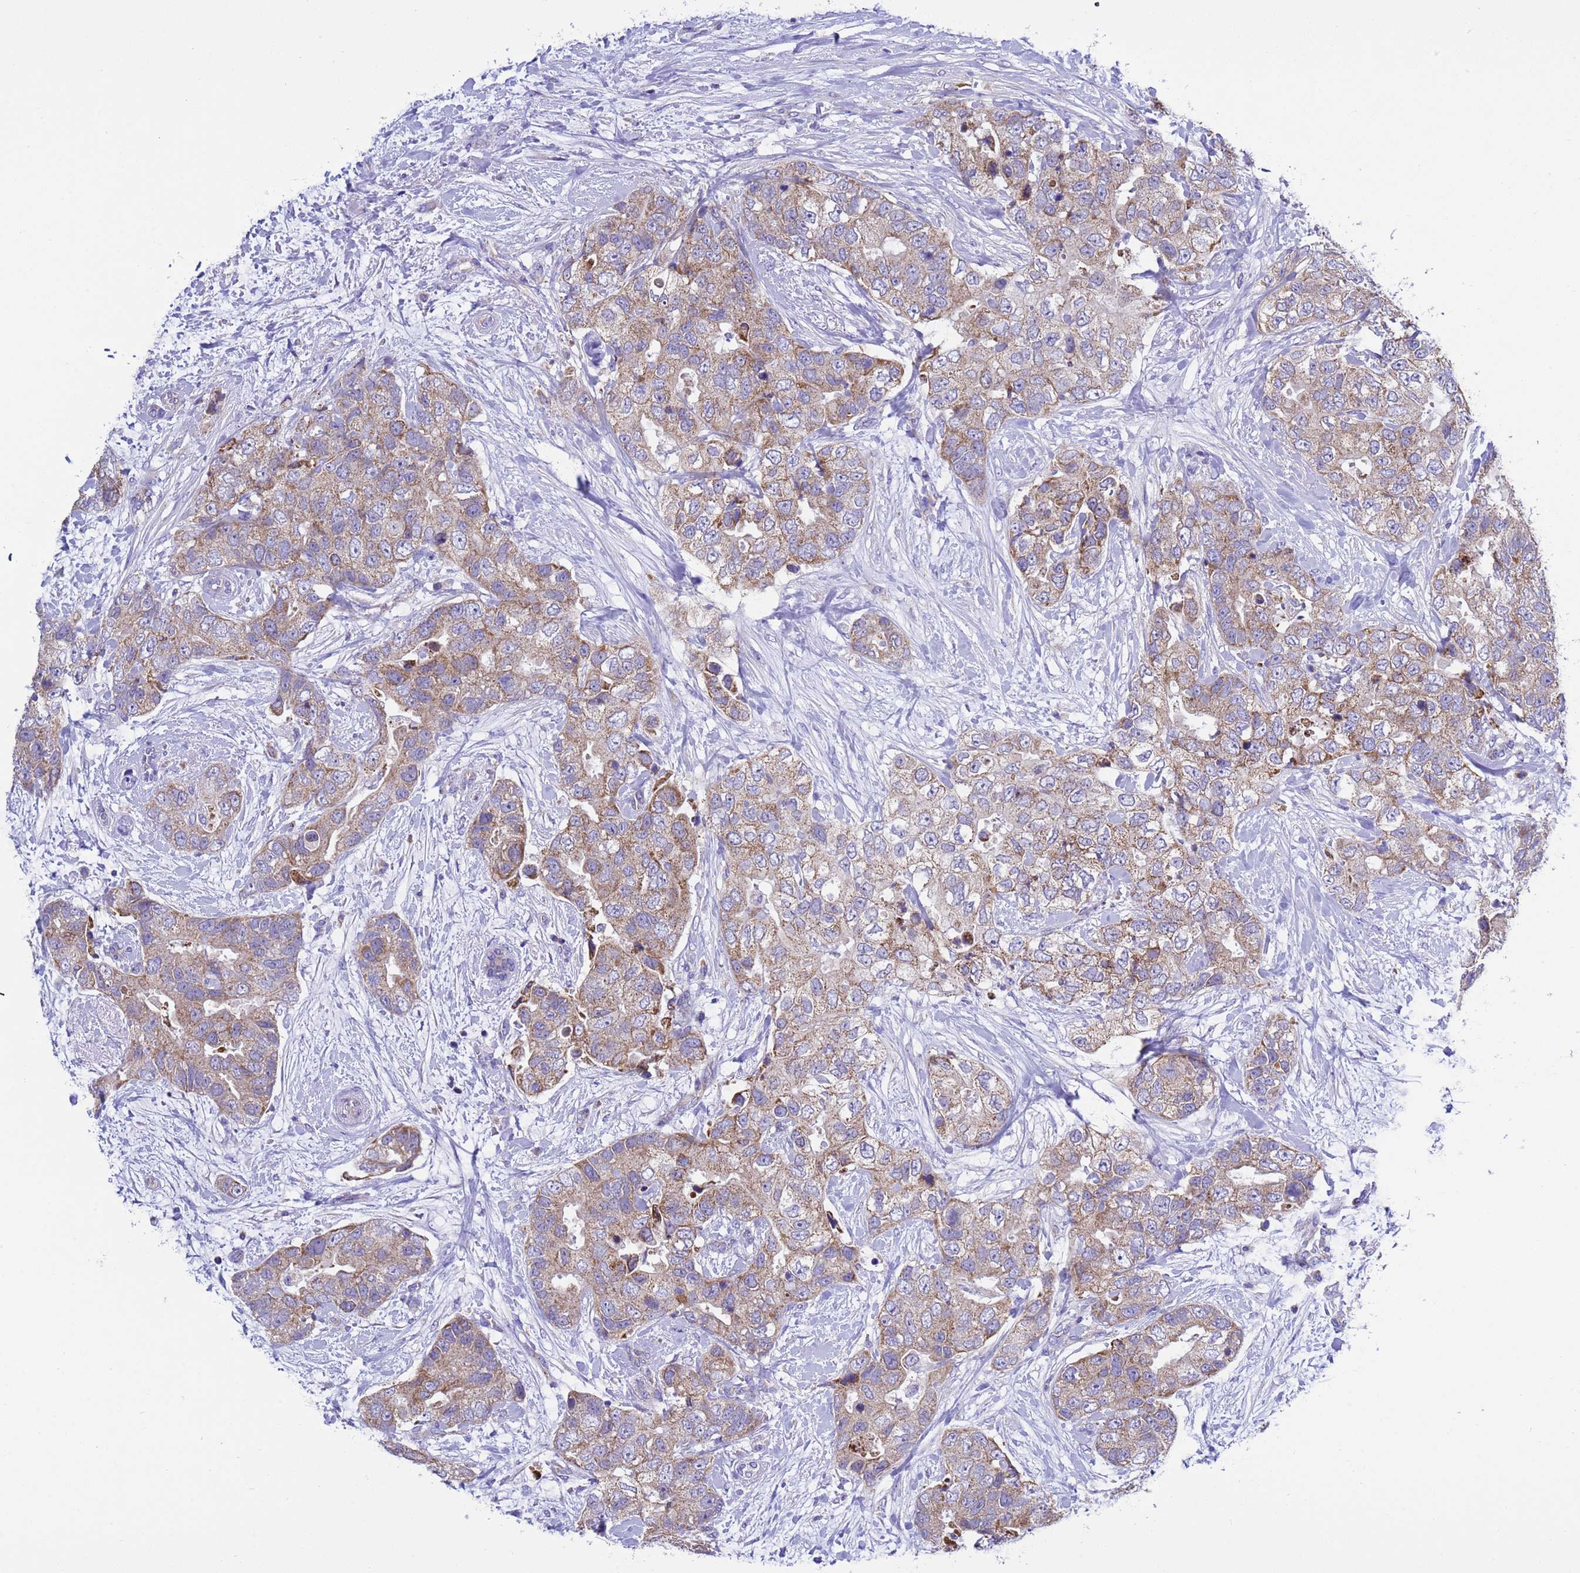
{"staining": {"intensity": "moderate", "quantity": ">75%", "location": "cytoplasmic/membranous"}, "tissue": "breast cancer", "cell_type": "Tumor cells", "image_type": "cancer", "snomed": [{"axis": "morphology", "description": "Duct carcinoma"}, {"axis": "topography", "description": "Breast"}], "caption": "Approximately >75% of tumor cells in human intraductal carcinoma (breast) display moderate cytoplasmic/membranous protein staining as visualized by brown immunohistochemical staining.", "gene": "CCDC191", "patient": {"sex": "female", "age": 62}}